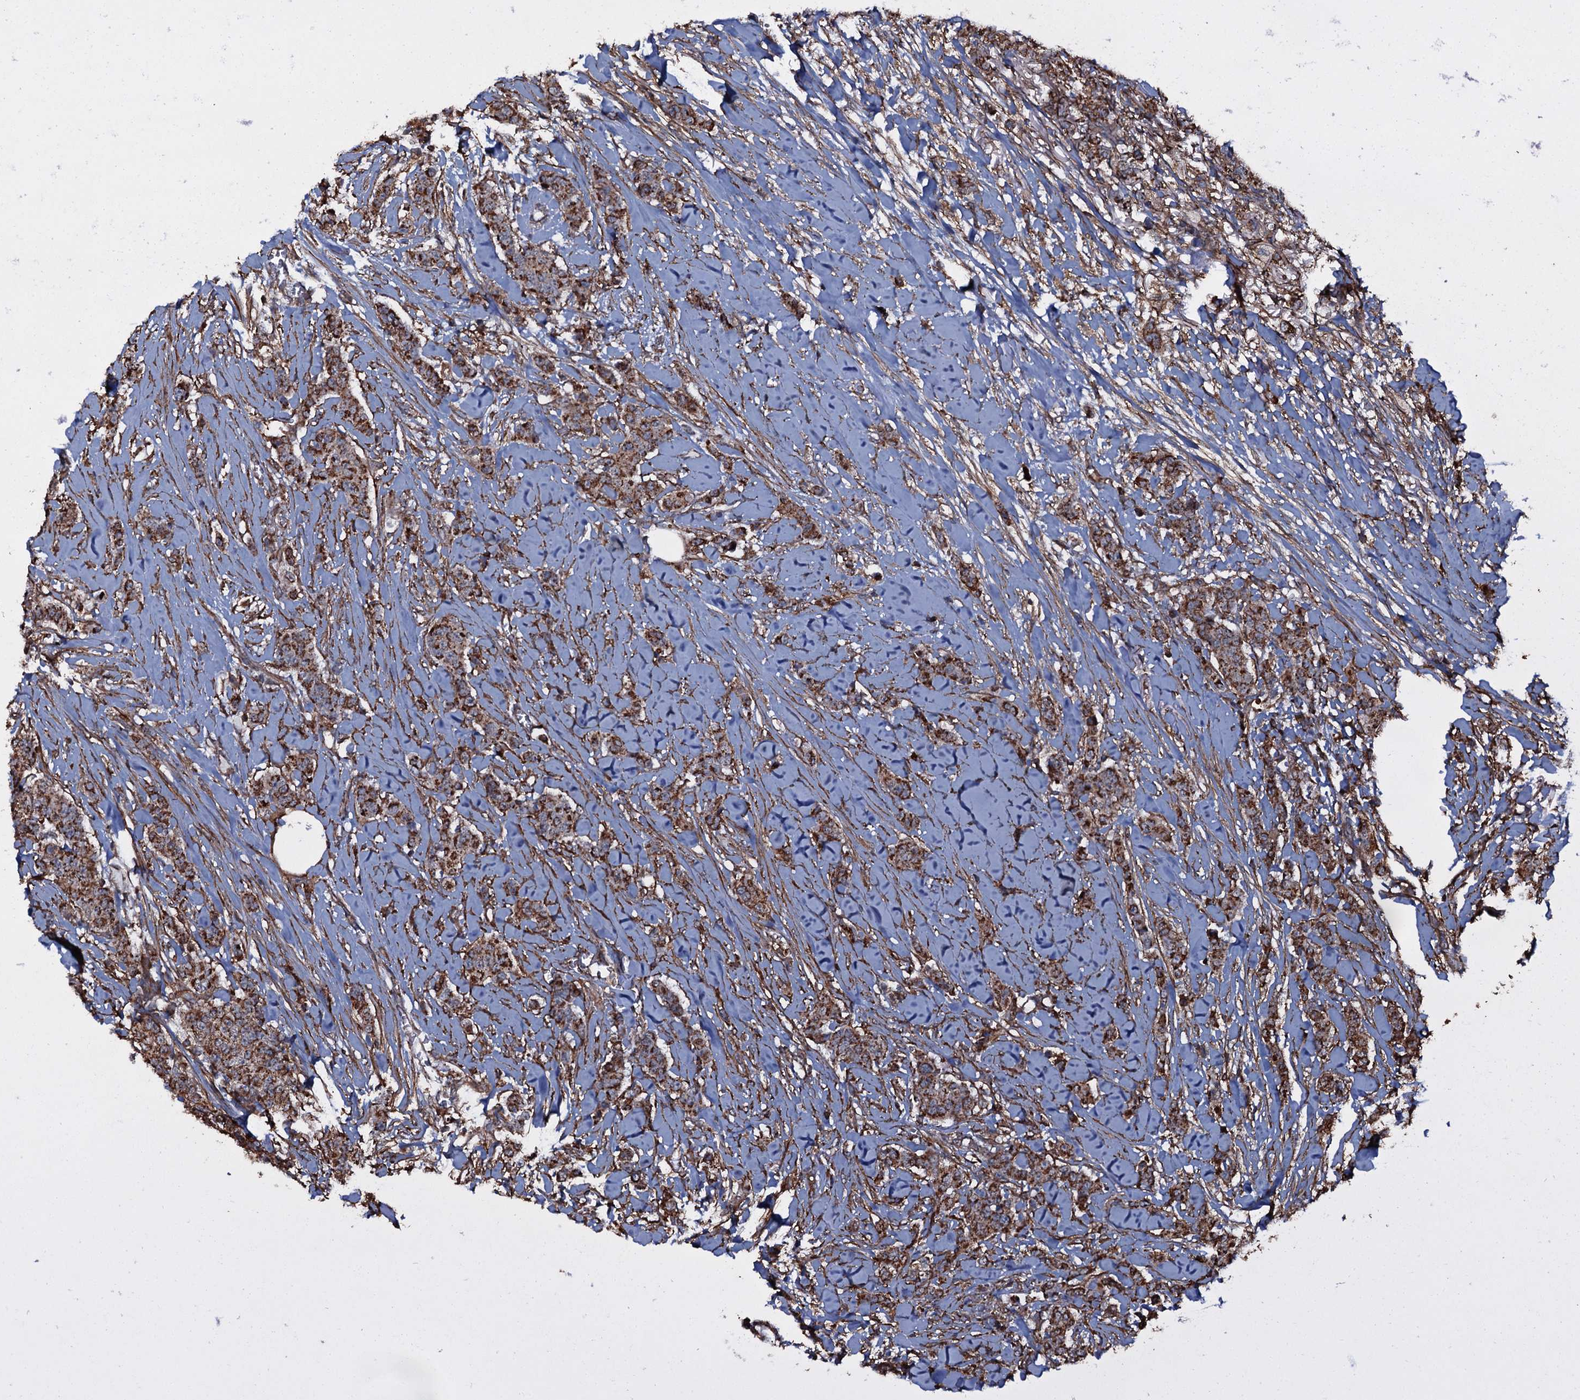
{"staining": {"intensity": "strong", "quantity": ">75%", "location": "cytoplasmic/membranous"}, "tissue": "breast cancer", "cell_type": "Tumor cells", "image_type": "cancer", "snomed": [{"axis": "morphology", "description": "Duct carcinoma"}, {"axis": "topography", "description": "Breast"}], "caption": "Protein expression analysis of human breast invasive ductal carcinoma reveals strong cytoplasmic/membranous positivity in about >75% of tumor cells.", "gene": "VWA8", "patient": {"sex": "female", "age": 40}}